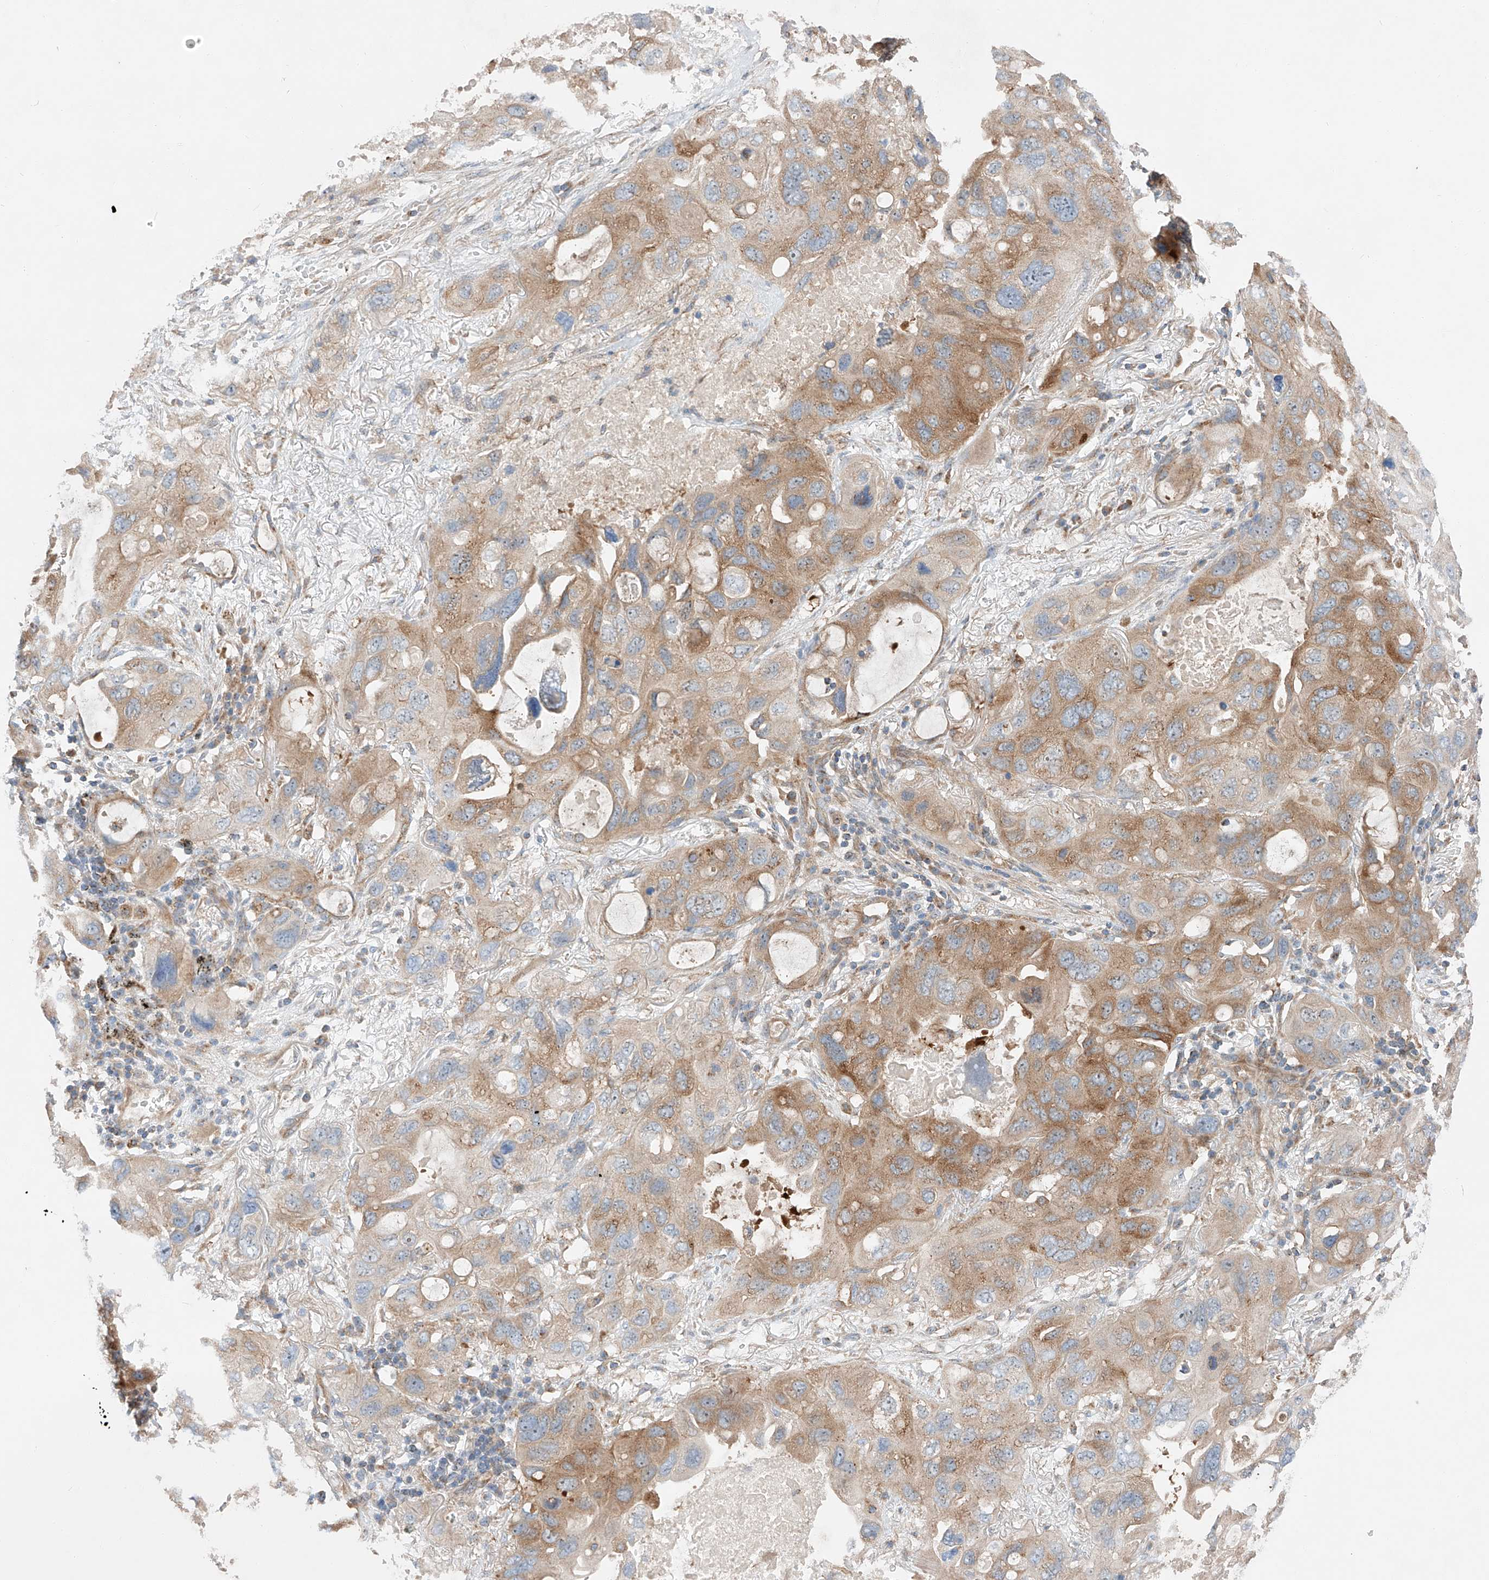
{"staining": {"intensity": "moderate", "quantity": "25%-75%", "location": "cytoplasmic/membranous"}, "tissue": "lung cancer", "cell_type": "Tumor cells", "image_type": "cancer", "snomed": [{"axis": "morphology", "description": "Squamous cell carcinoma, NOS"}, {"axis": "topography", "description": "Lung"}], "caption": "This is an image of immunohistochemistry (IHC) staining of squamous cell carcinoma (lung), which shows moderate positivity in the cytoplasmic/membranous of tumor cells.", "gene": "RUSC1", "patient": {"sex": "female", "age": 73}}